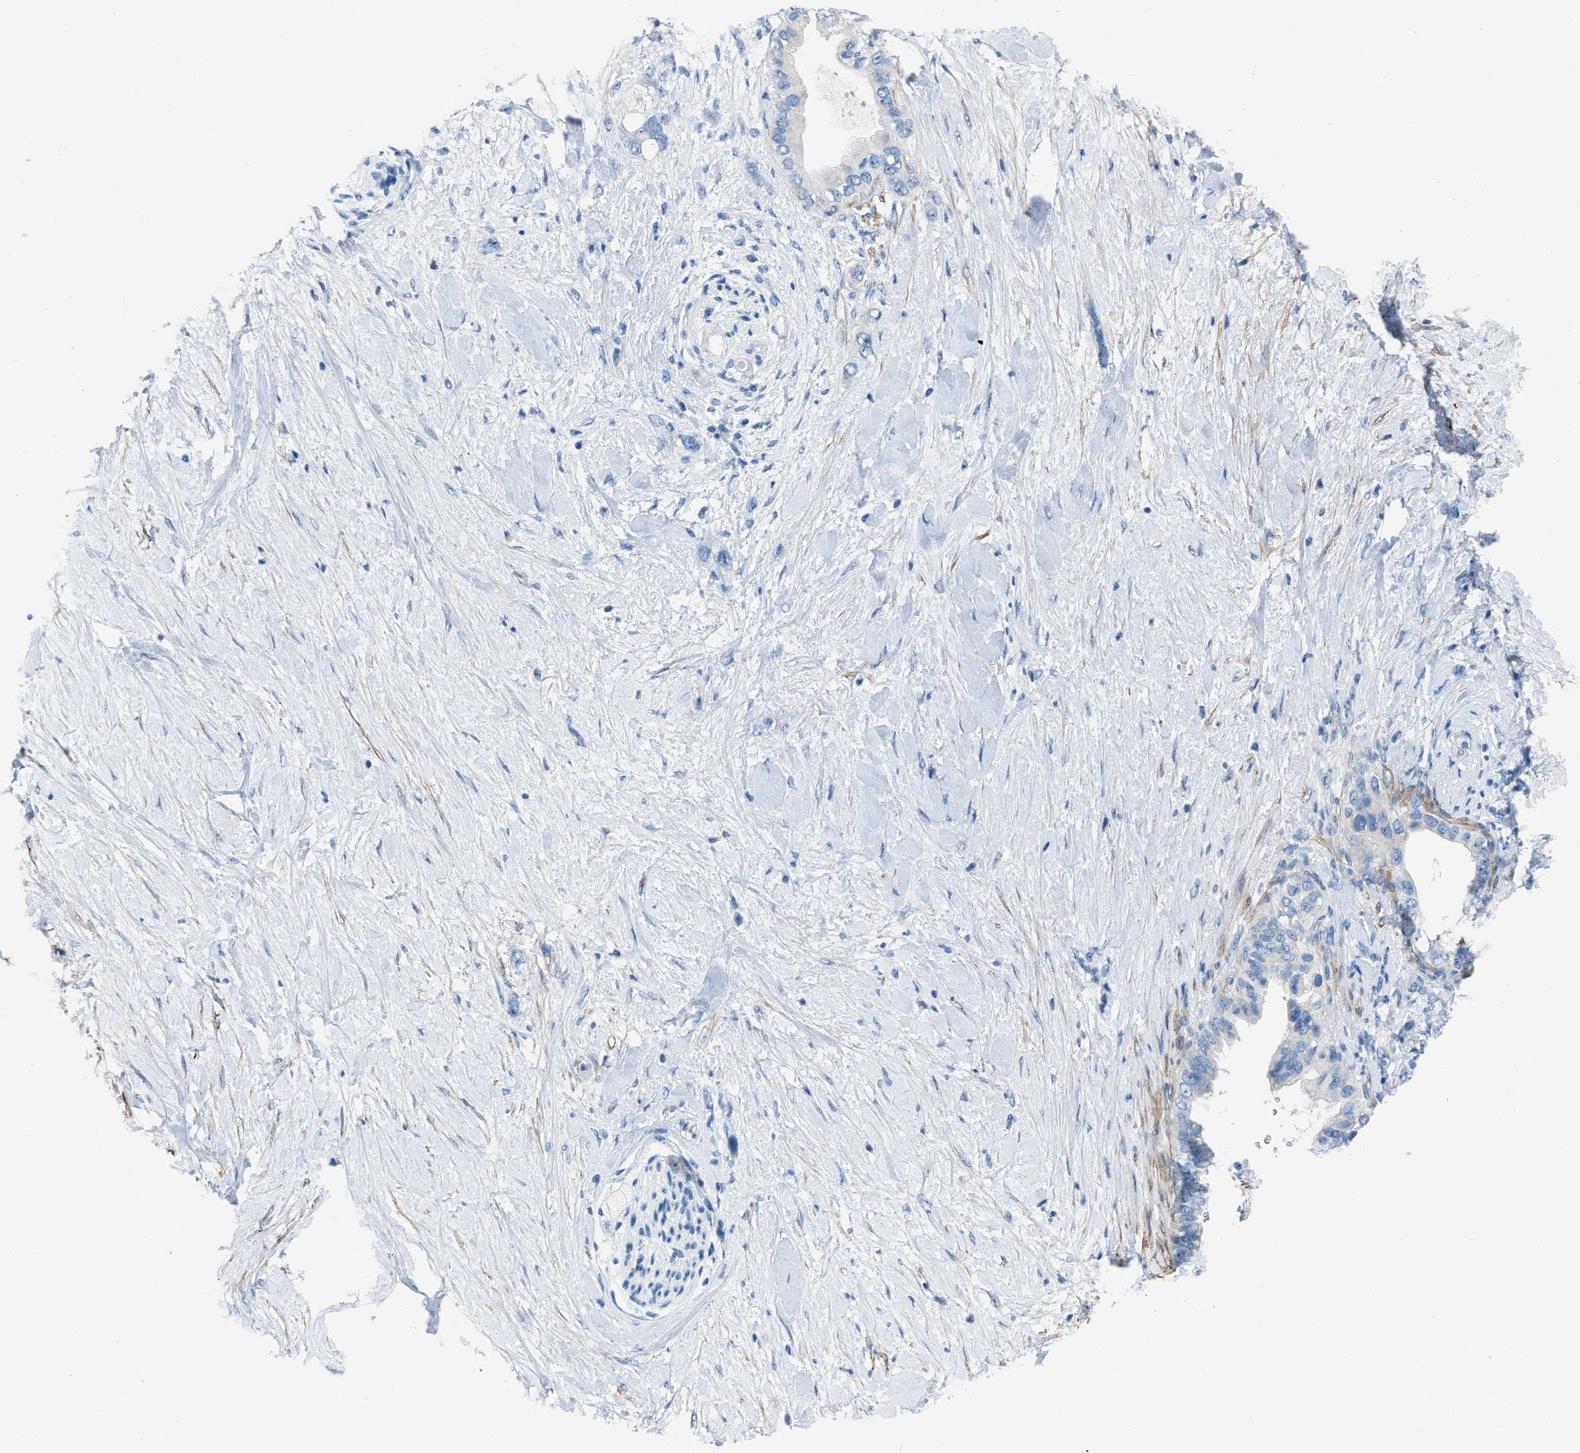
{"staining": {"intensity": "negative", "quantity": "none", "location": "none"}, "tissue": "pancreatic cancer", "cell_type": "Tumor cells", "image_type": "cancer", "snomed": [{"axis": "morphology", "description": "Adenocarcinoma, NOS"}, {"axis": "topography", "description": "Pancreas"}], "caption": "Immunohistochemical staining of human pancreatic cancer (adenocarcinoma) reveals no significant staining in tumor cells.", "gene": "SPATC1L", "patient": {"sex": "female", "age": 56}}